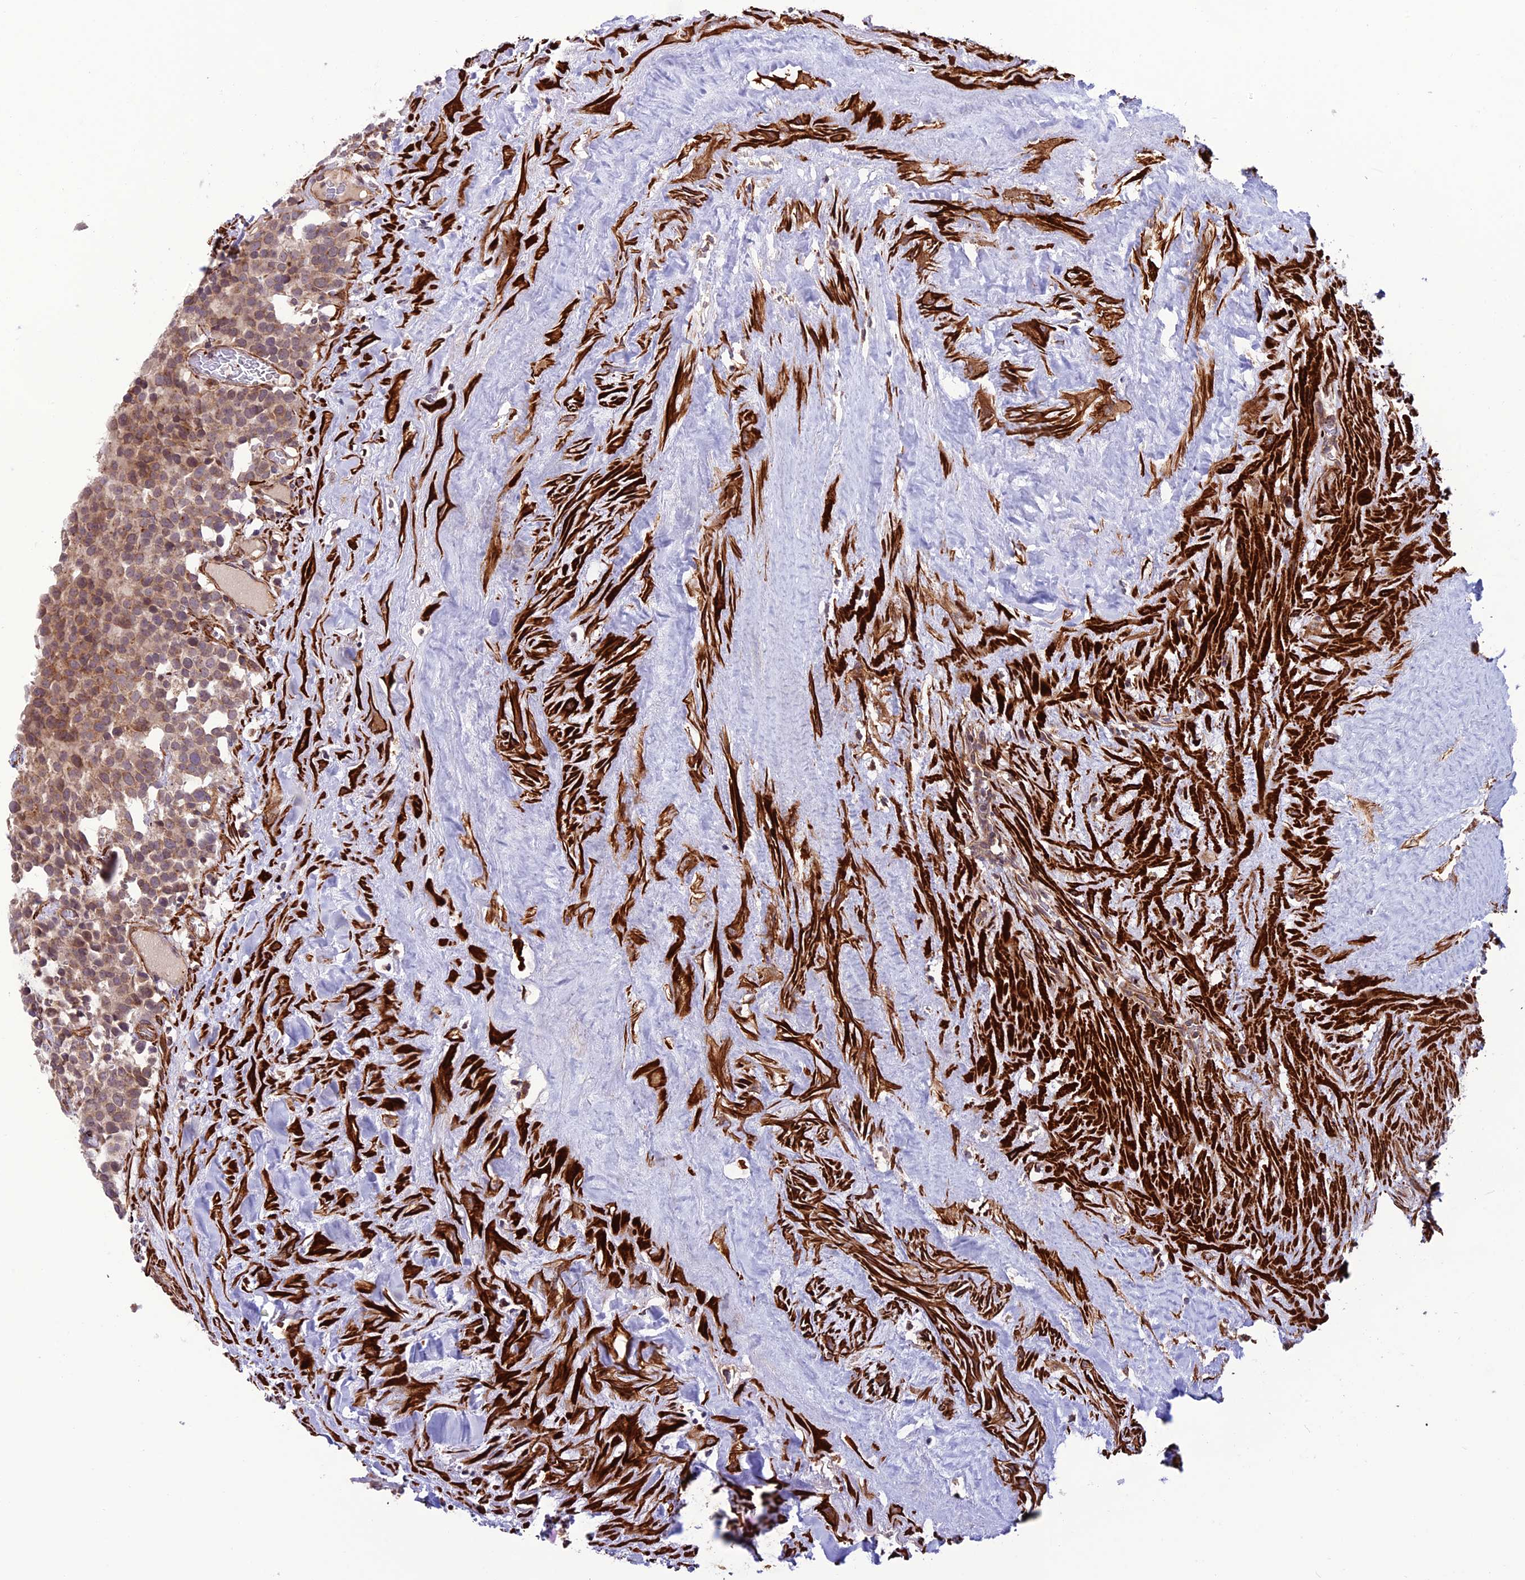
{"staining": {"intensity": "weak", "quantity": ">75%", "location": "cytoplasmic/membranous"}, "tissue": "testis cancer", "cell_type": "Tumor cells", "image_type": "cancer", "snomed": [{"axis": "morphology", "description": "Seminoma, NOS"}, {"axis": "topography", "description": "Testis"}], "caption": "A brown stain highlights weak cytoplasmic/membranous expression of a protein in human seminoma (testis) tumor cells.", "gene": "TNIP3", "patient": {"sex": "male", "age": 71}}